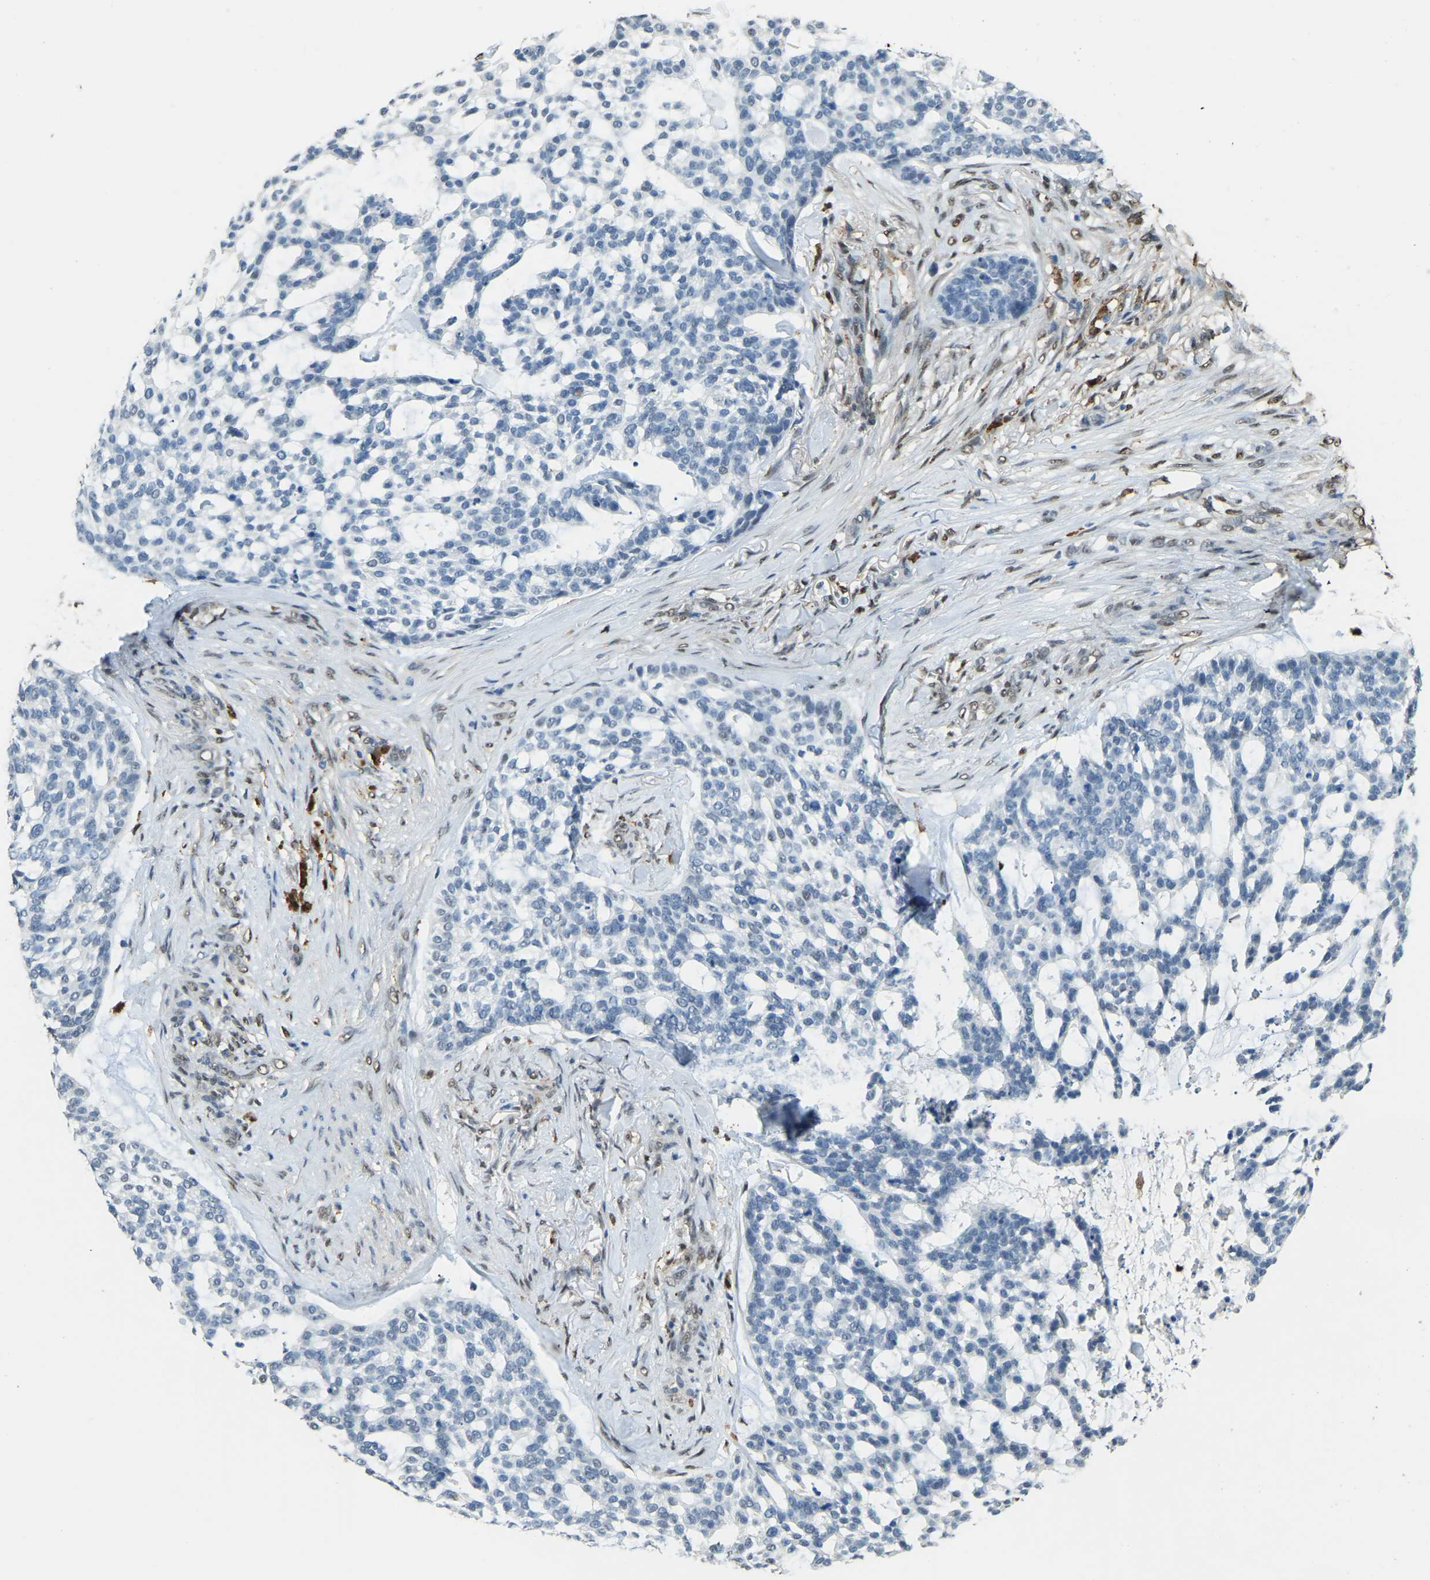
{"staining": {"intensity": "negative", "quantity": "none", "location": "none"}, "tissue": "skin cancer", "cell_type": "Tumor cells", "image_type": "cancer", "snomed": [{"axis": "morphology", "description": "Basal cell carcinoma"}, {"axis": "topography", "description": "Skin"}], "caption": "This photomicrograph is of skin basal cell carcinoma stained with immunohistochemistry (IHC) to label a protein in brown with the nuclei are counter-stained blue. There is no positivity in tumor cells.", "gene": "NANS", "patient": {"sex": "female", "age": 64}}